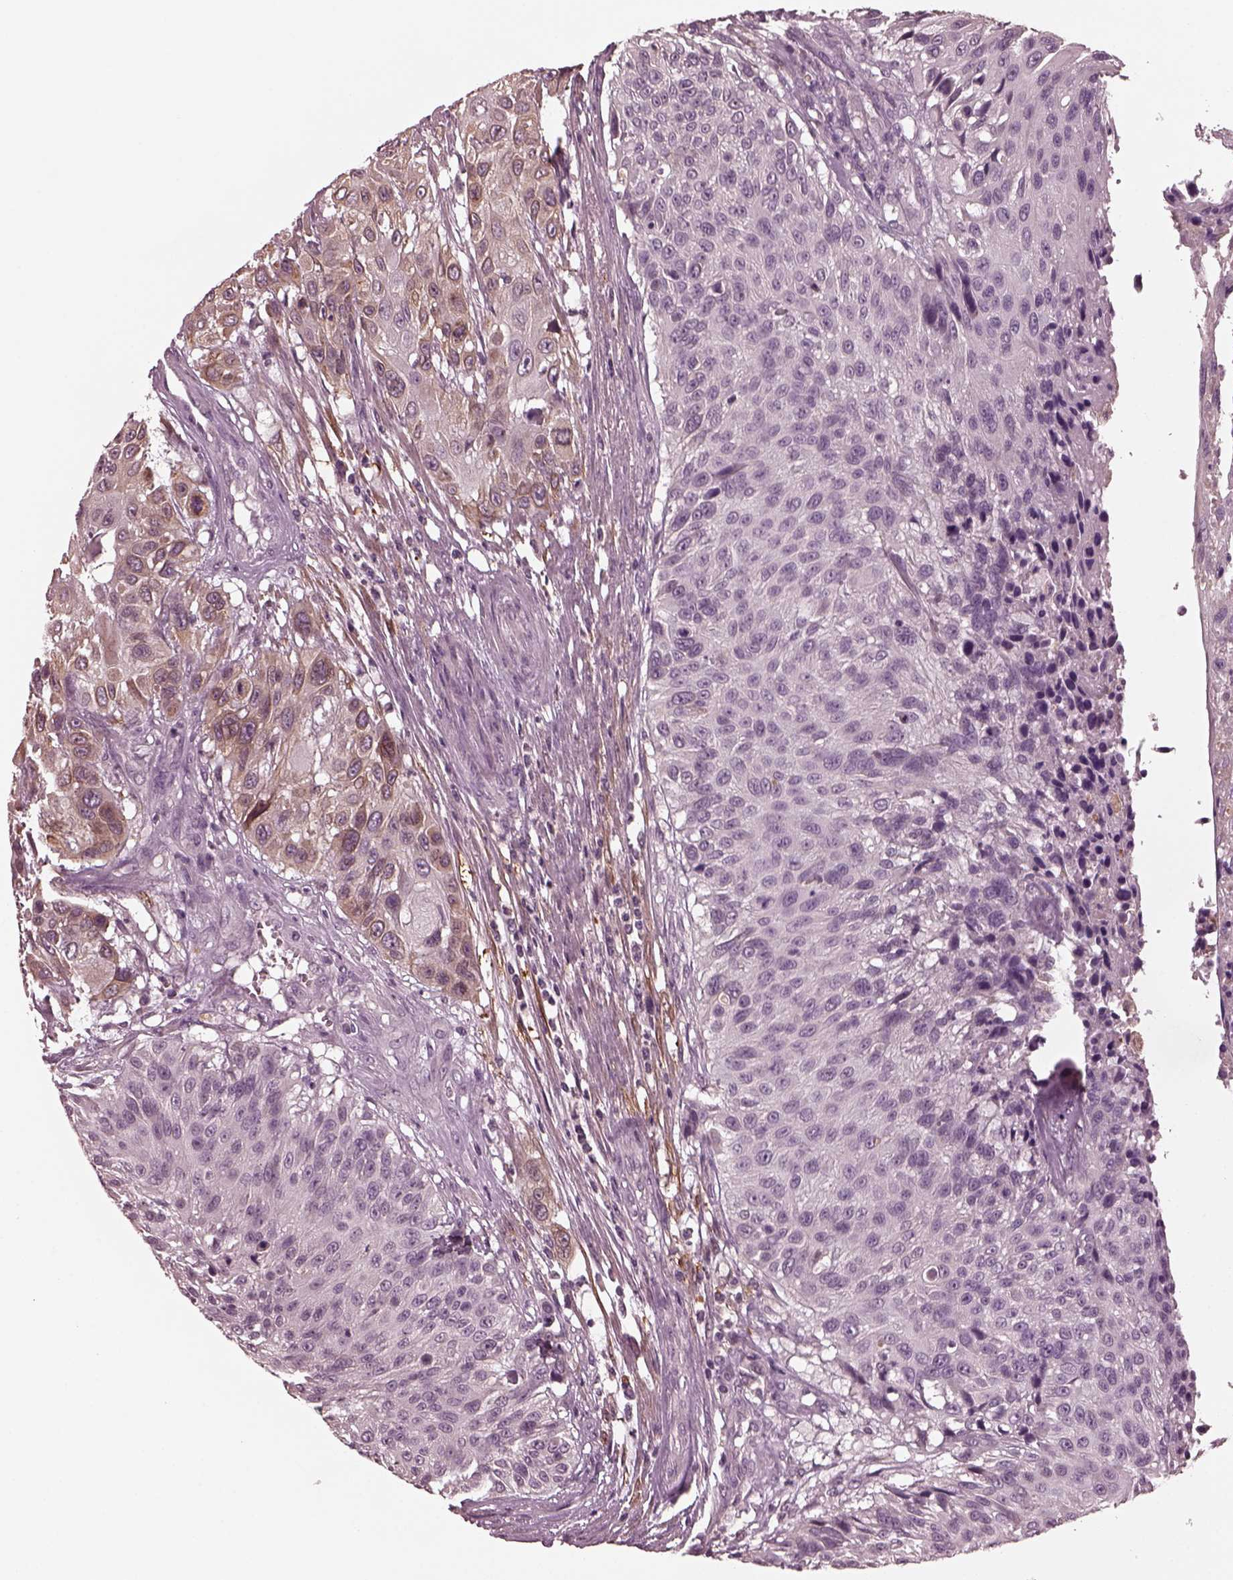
{"staining": {"intensity": "weak", "quantity": "<25%", "location": "cytoplasmic/membranous"}, "tissue": "urothelial cancer", "cell_type": "Tumor cells", "image_type": "cancer", "snomed": [{"axis": "morphology", "description": "Urothelial carcinoma, NOS"}, {"axis": "topography", "description": "Urinary bladder"}], "caption": "DAB (3,3'-diaminobenzidine) immunohistochemical staining of transitional cell carcinoma demonstrates no significant expression in tumor cells. Brightfield microscopy of immunohistochemistry stained with DAB (brown) and hematoxylin (blue), captured at high magnification.", "gene": "PORCN", "patient": {"sex": "male", "age": 55}}